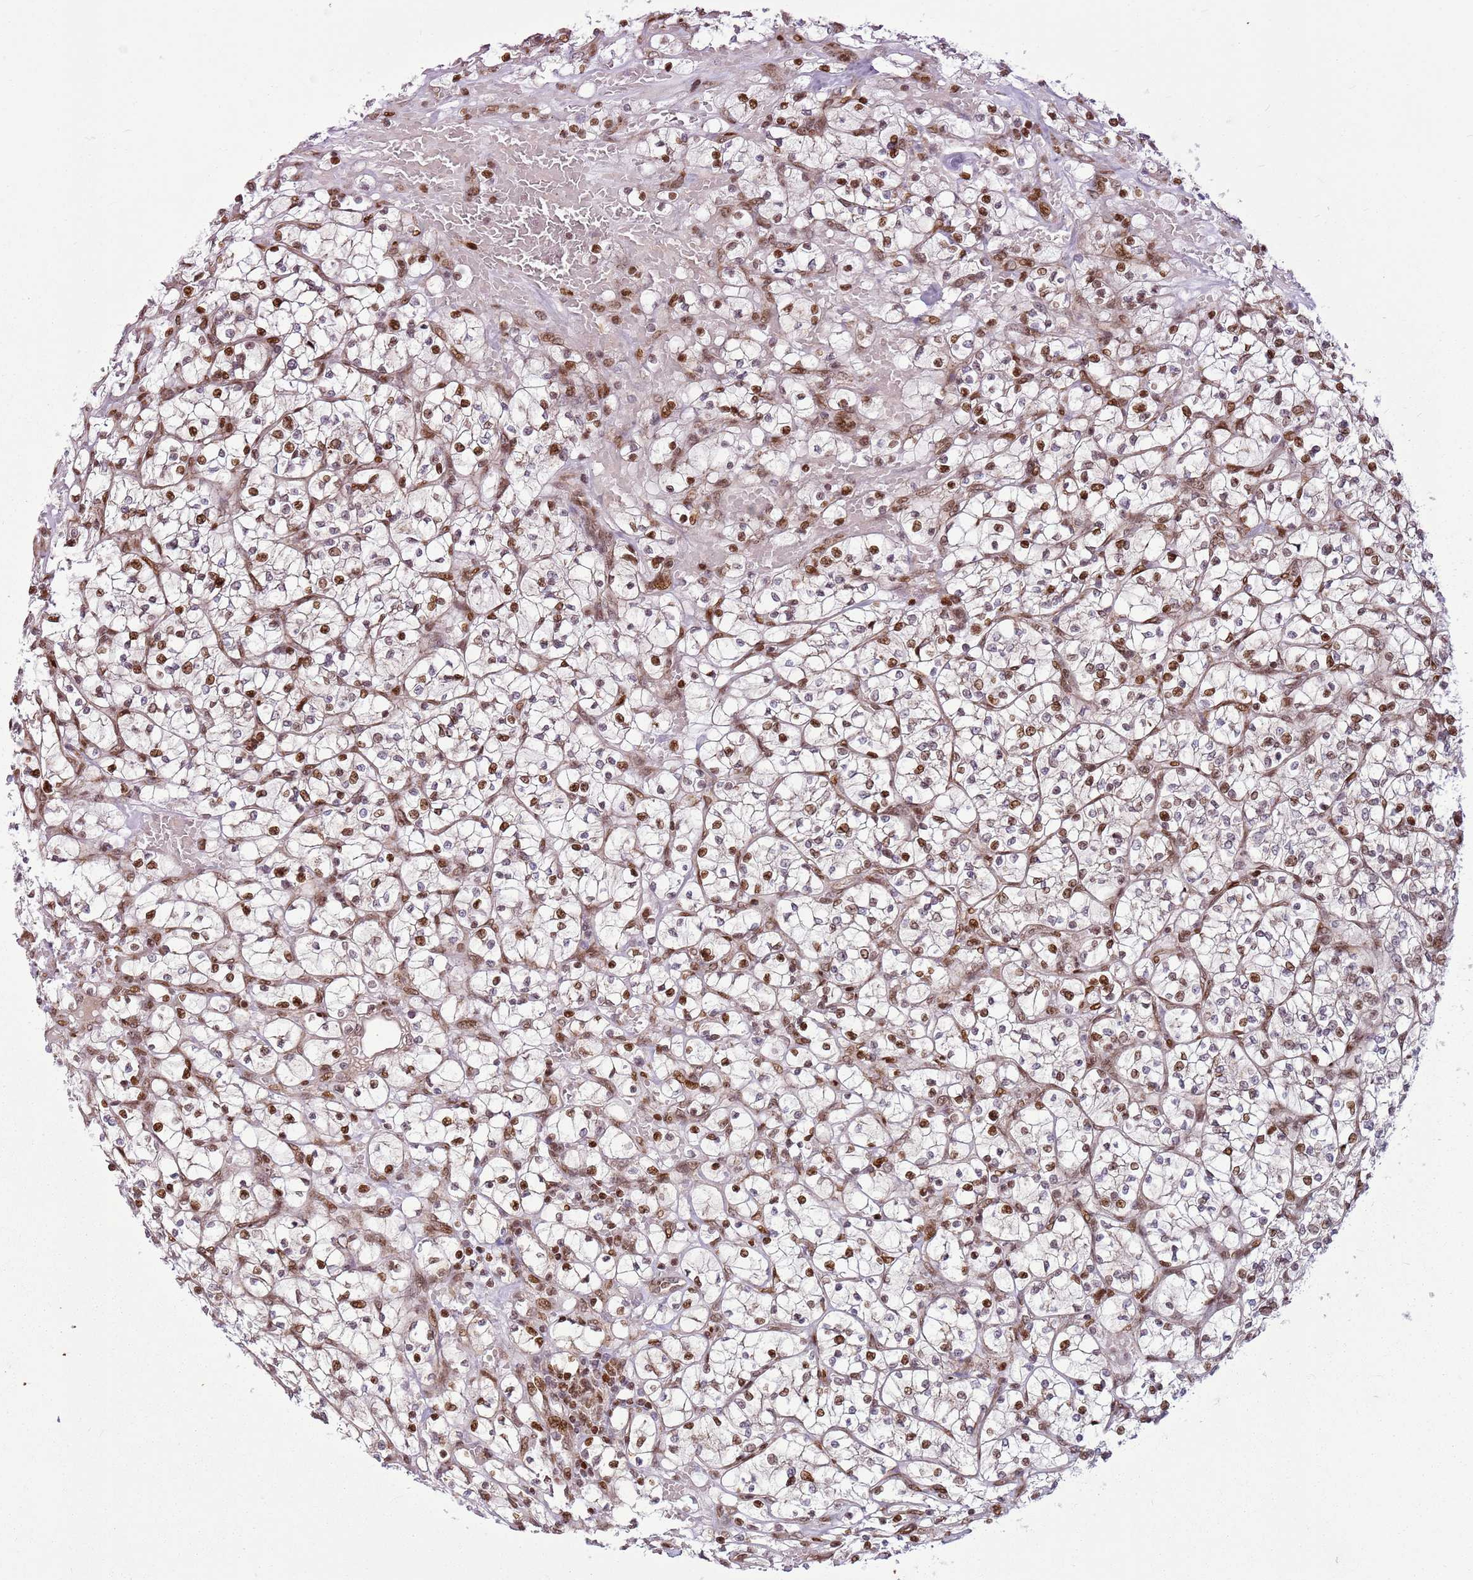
{"staining": {"intensity": "moderate", "quantity": ">75%", "location": "nuclear"}, "tissue": "renal cancer", "cell_type": "Tumor cells", "image_type": "cancer", "snomed": [{"axis": "morphology", "description": "Adenocarcinoma, NOS"}, {"axis": "topography", "description": "Kidney"}], "caption": "Adenocarcinoma (renal) stained with a brown dye reveals moderate nuclear positive positivity in approximately >75% of tumor cells.", "gene": "PCTP", "patient": {"sex": "female", "age": 64}}